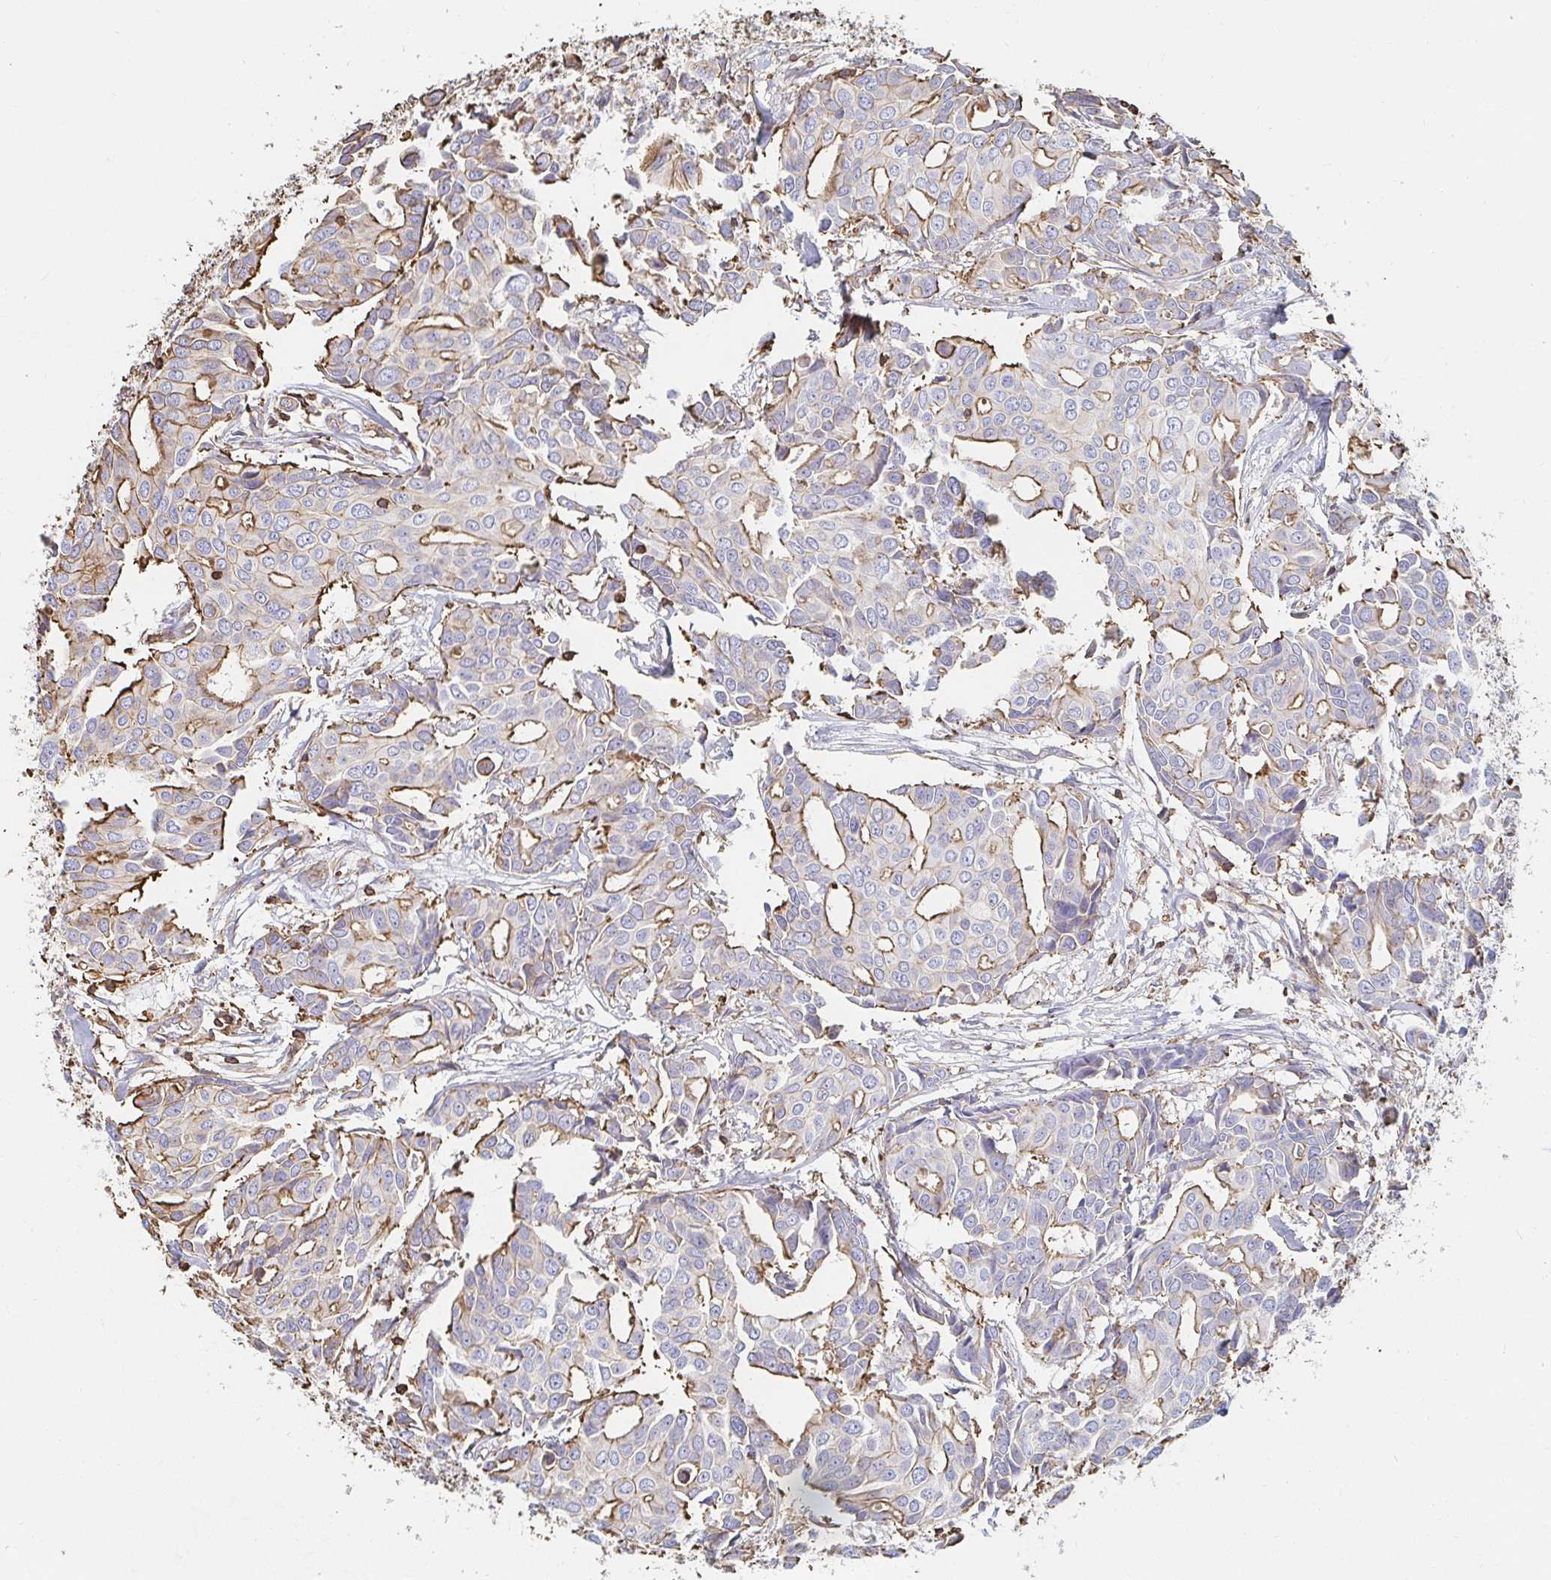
{"staining": {"intensity": "moderate", "quantity": ">75%", "location": "cytoplasmic/membranous"}, "tissue": "breast cancer", "cell_type": "Tumor cells", "image_type": "cancer", "snomed": [{"axis": "morphology", "description": "Duct carcinoma"}, {"axis": "topography", "description": "Breast"}], "caption": "Protein analysis of breast cancer tissue exhibits moderate cytoplasmic/membranous positivity in about >75% of tumor cells.", "gene": "PTPN14", "patient": {"sex": "female", "age": 54}}